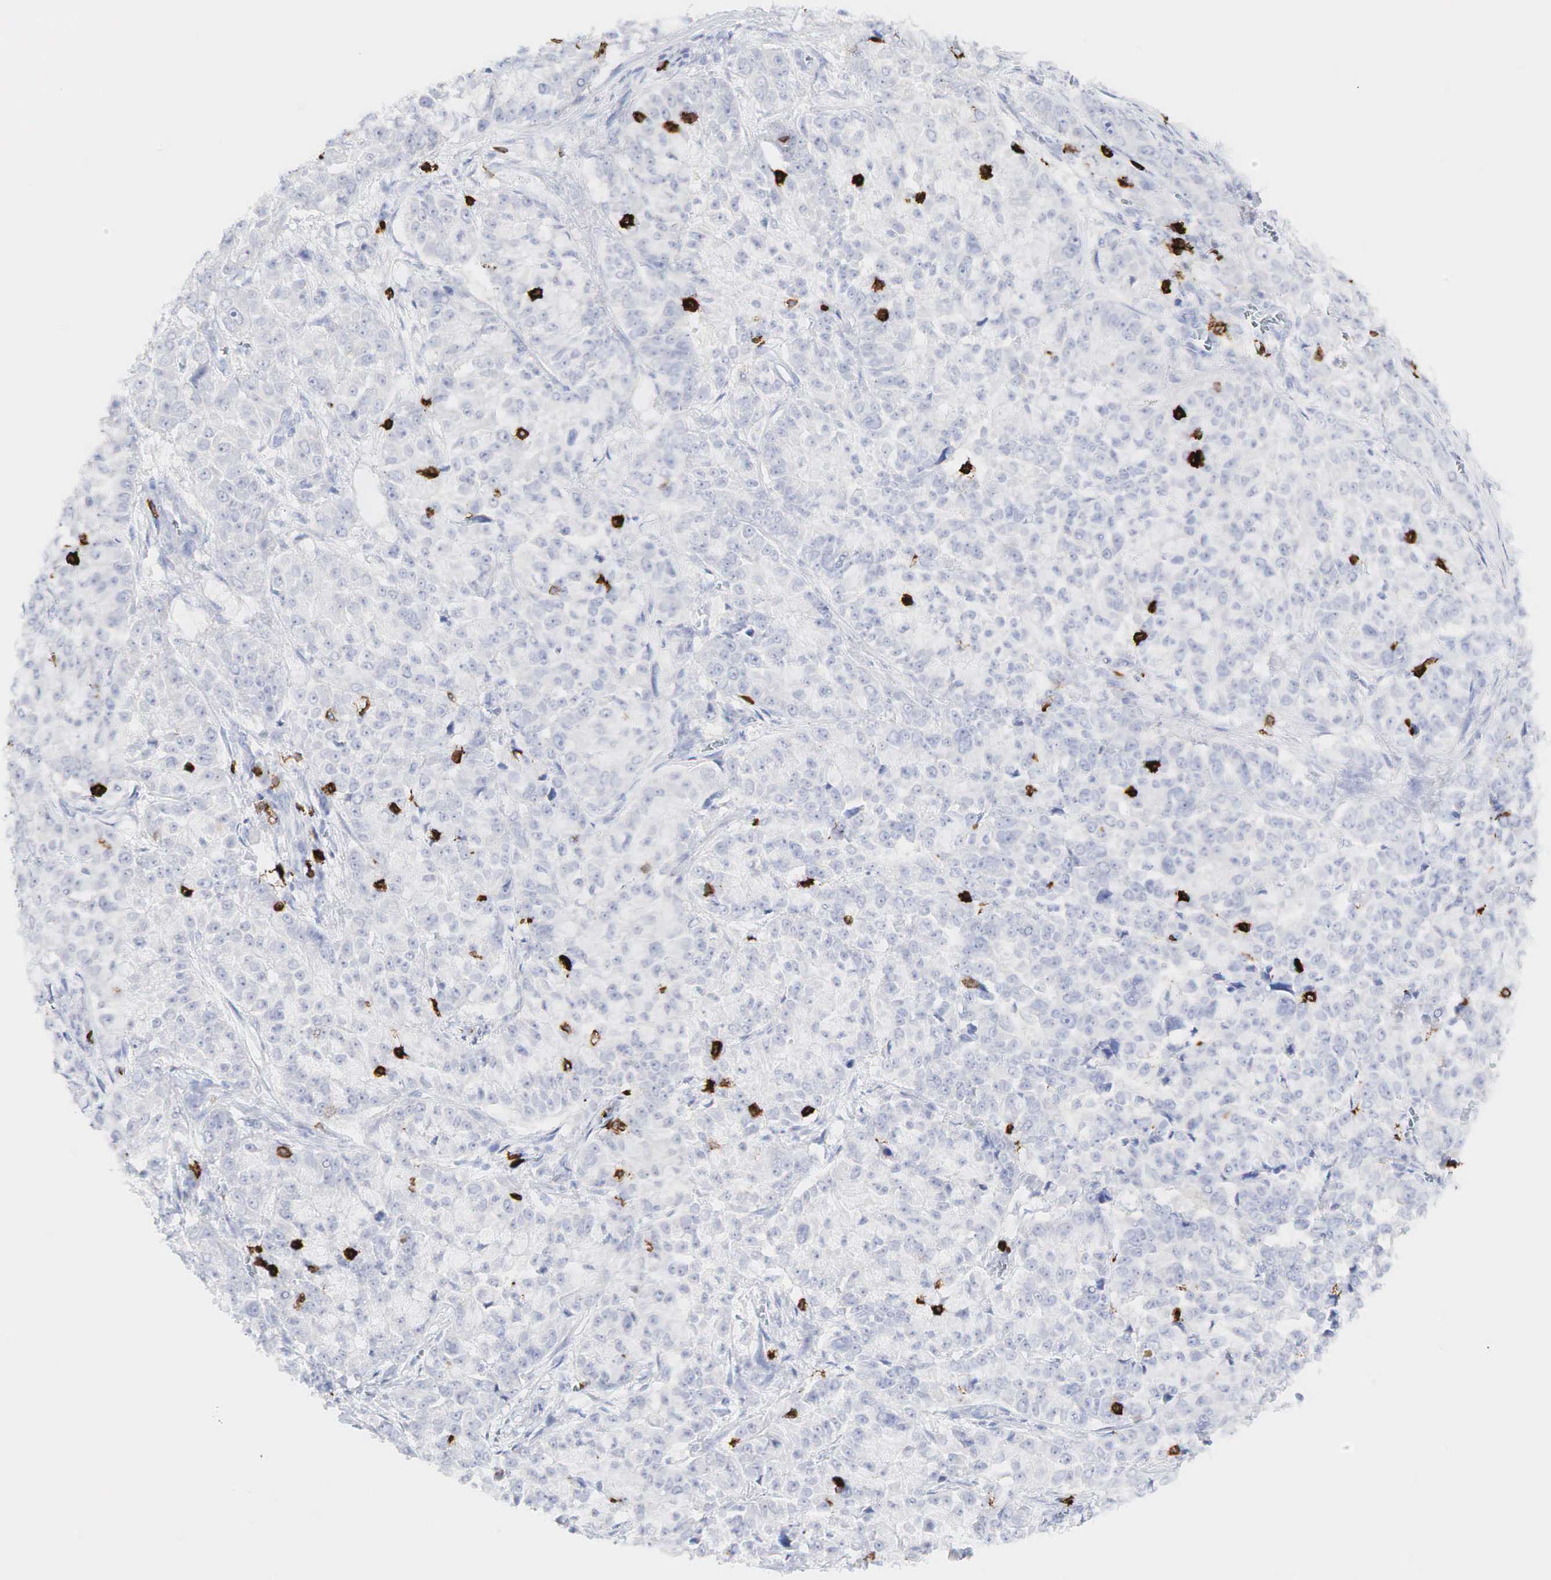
{"staining": {"intensity": "negative", "quantity": "none", "location": "none"}, "tissue": "pancreatic cancer", "cell_type": "Tumor cells", "image_type": "cancer", "snomed": [{"axis": "morphology", "description": "Adenocarcinoma, NOS"}, {"axis": "topography", "description": "Pancreas"}], "caption": "This is an immunohistochemistry photomicrograph of human adenocarcinoma (pancreatic). There is no staining in tumor cells.", "gene": "CD8A", "patient": {"sex": "female", "age": 52}}